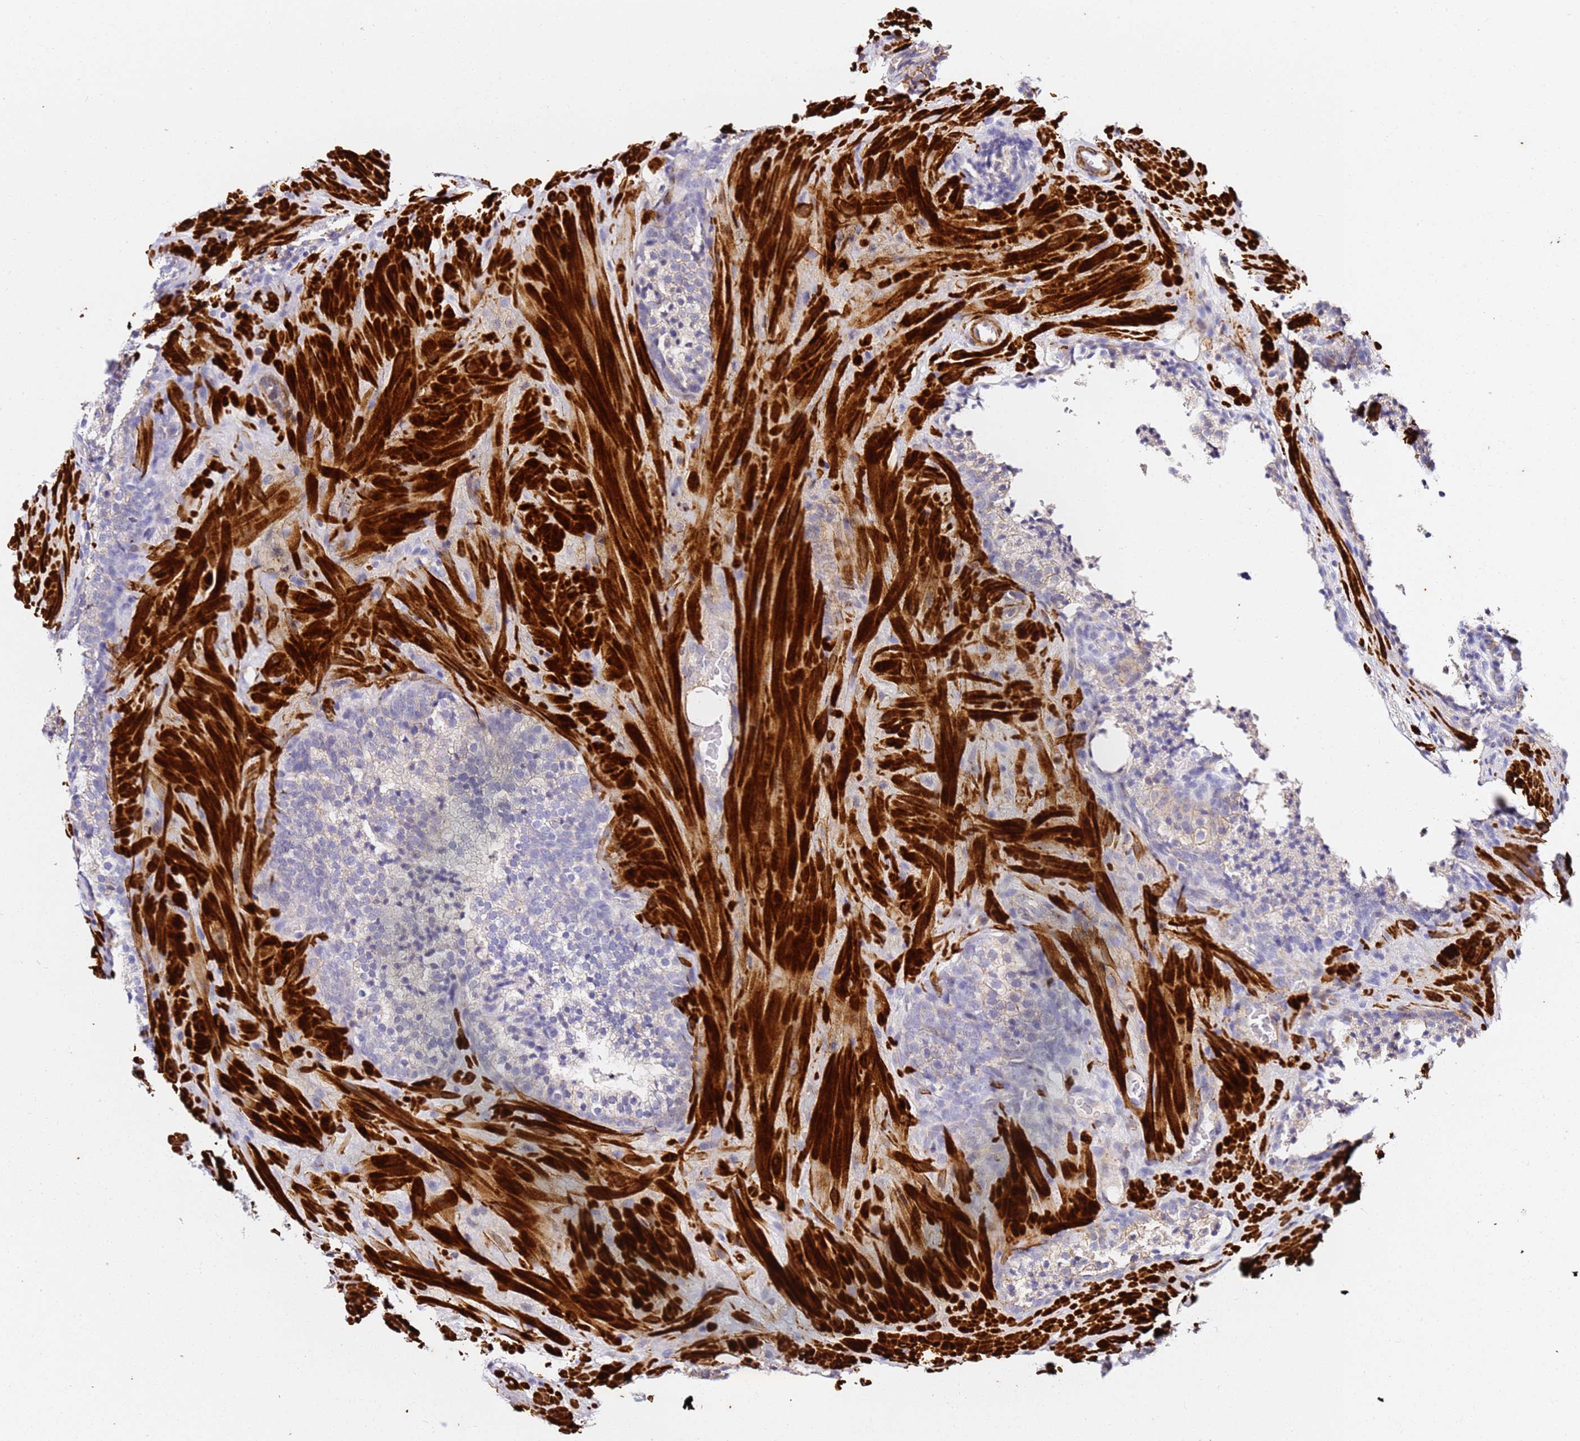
{"staining": {"intensity": "negative", "quantity": "none", "location": "none"}, "tissue": "prostate cancer", "cell_type": "Tumor cells", "image_type": "cancer", "snomed": [{"axis": "morphology", "description": "Adenocarcinoma, High grade"}, {"axis": "topography", "description": "Prostate"}], "caption": "DAB (3,3'-diaminobenzidine) immunohistochemical staining of prostate cancer displays no significant expression in tumor cells. The staining is performed using DAB brown chromogen with nuclei counter-stained in using hematoxylin.", "gene": "ZNF671", "patient": {"sex": "male", "age": 56}}